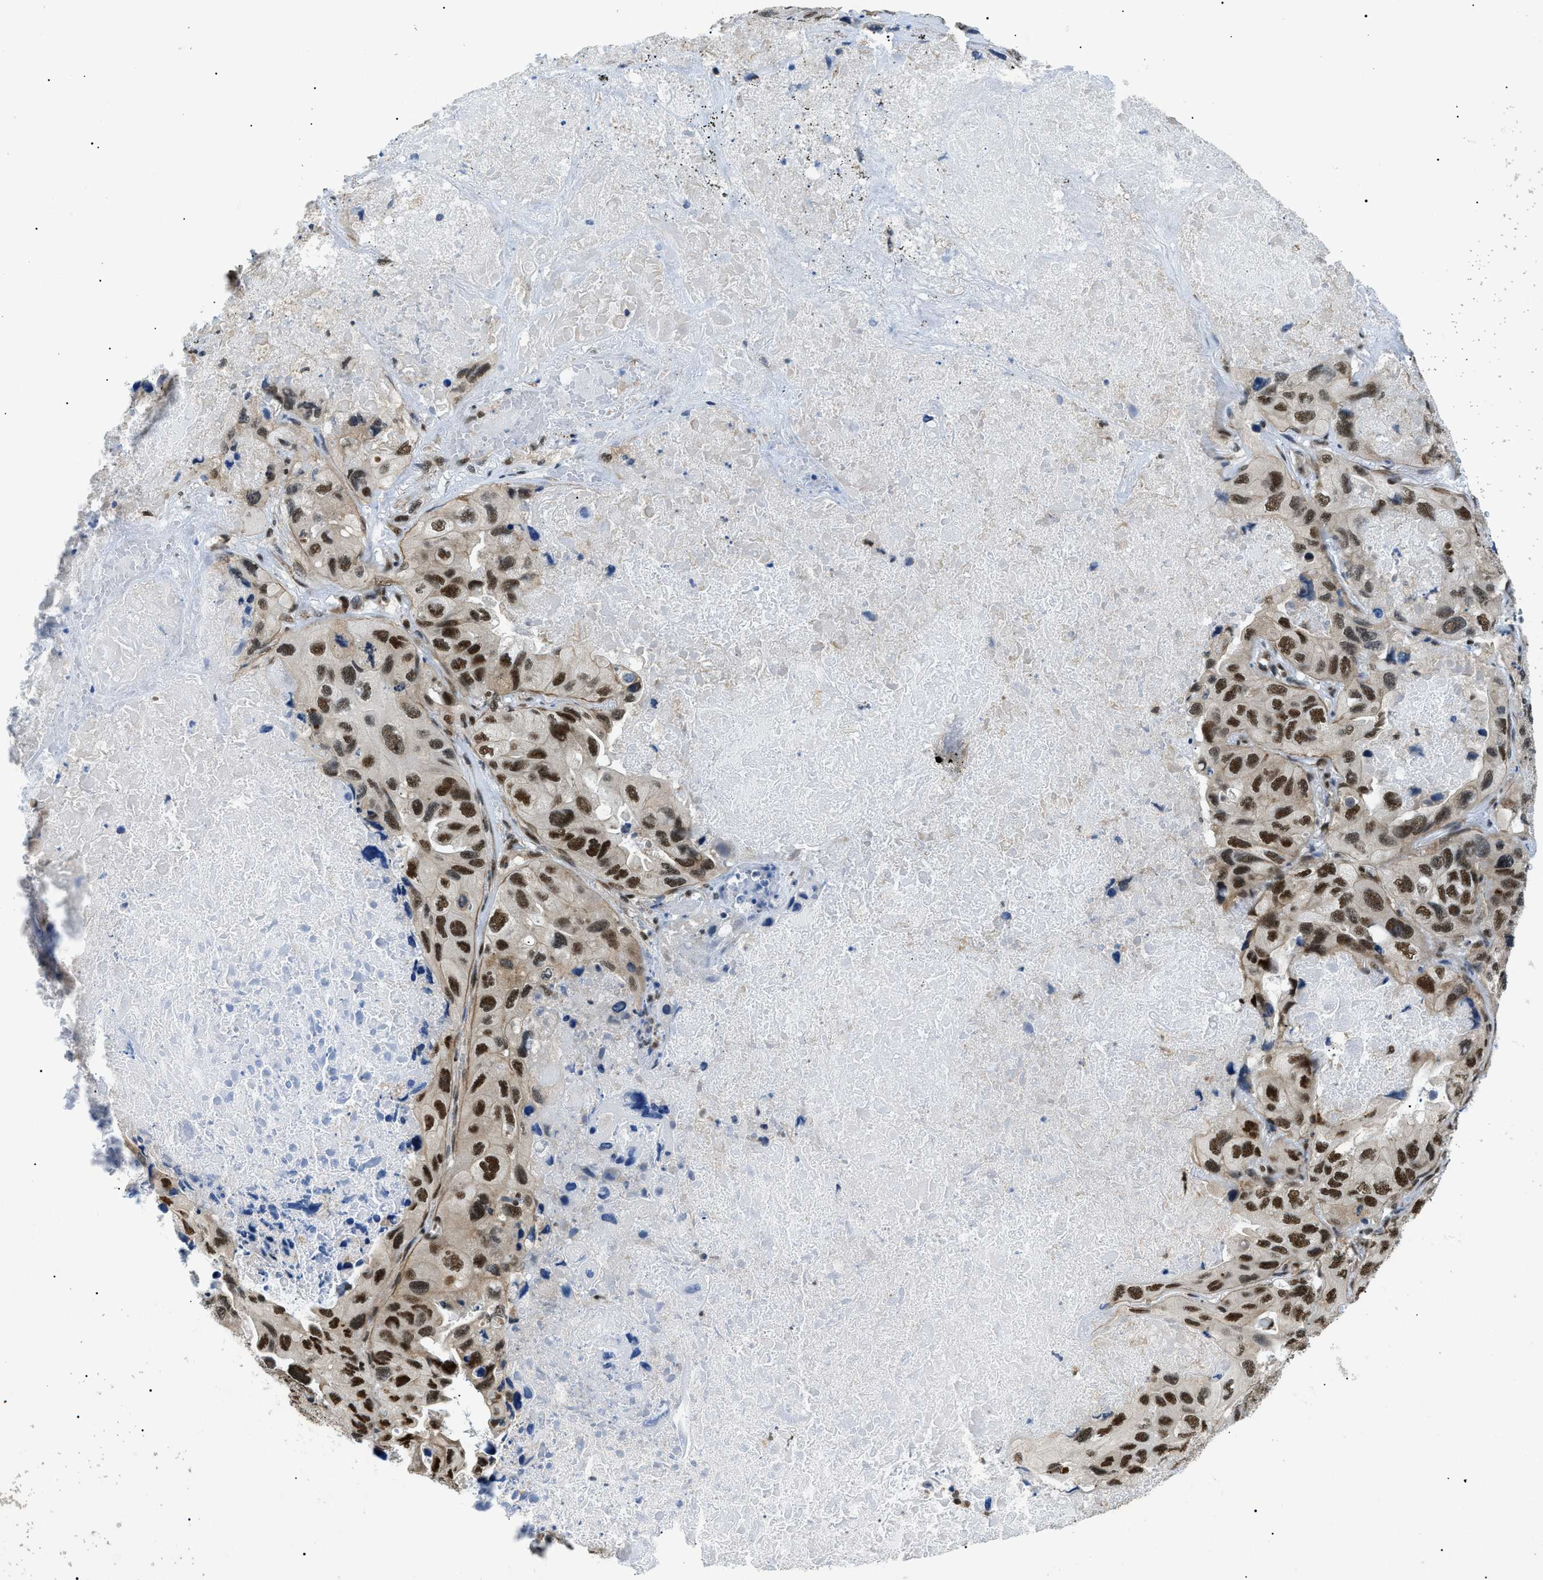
{"staining": {"intensity": "strong", "quantity": ">75%", "location": "nuclear"}, "tissue": "lung cancer", "cell_type": "Tumor cells", "image_type": "cancer", "snomed": [{"axis": "morphology", "description": "Squamous cell carcinoma, NOS"}, {"axis": "topography", "description": "Lung"}], "caption": "Protein staining exhibits strong nuclear expression in approximately >75% of tumor cells in lung cancer.", "gene": "CWC25", "patient": {"sex": "female", "age": 73}}